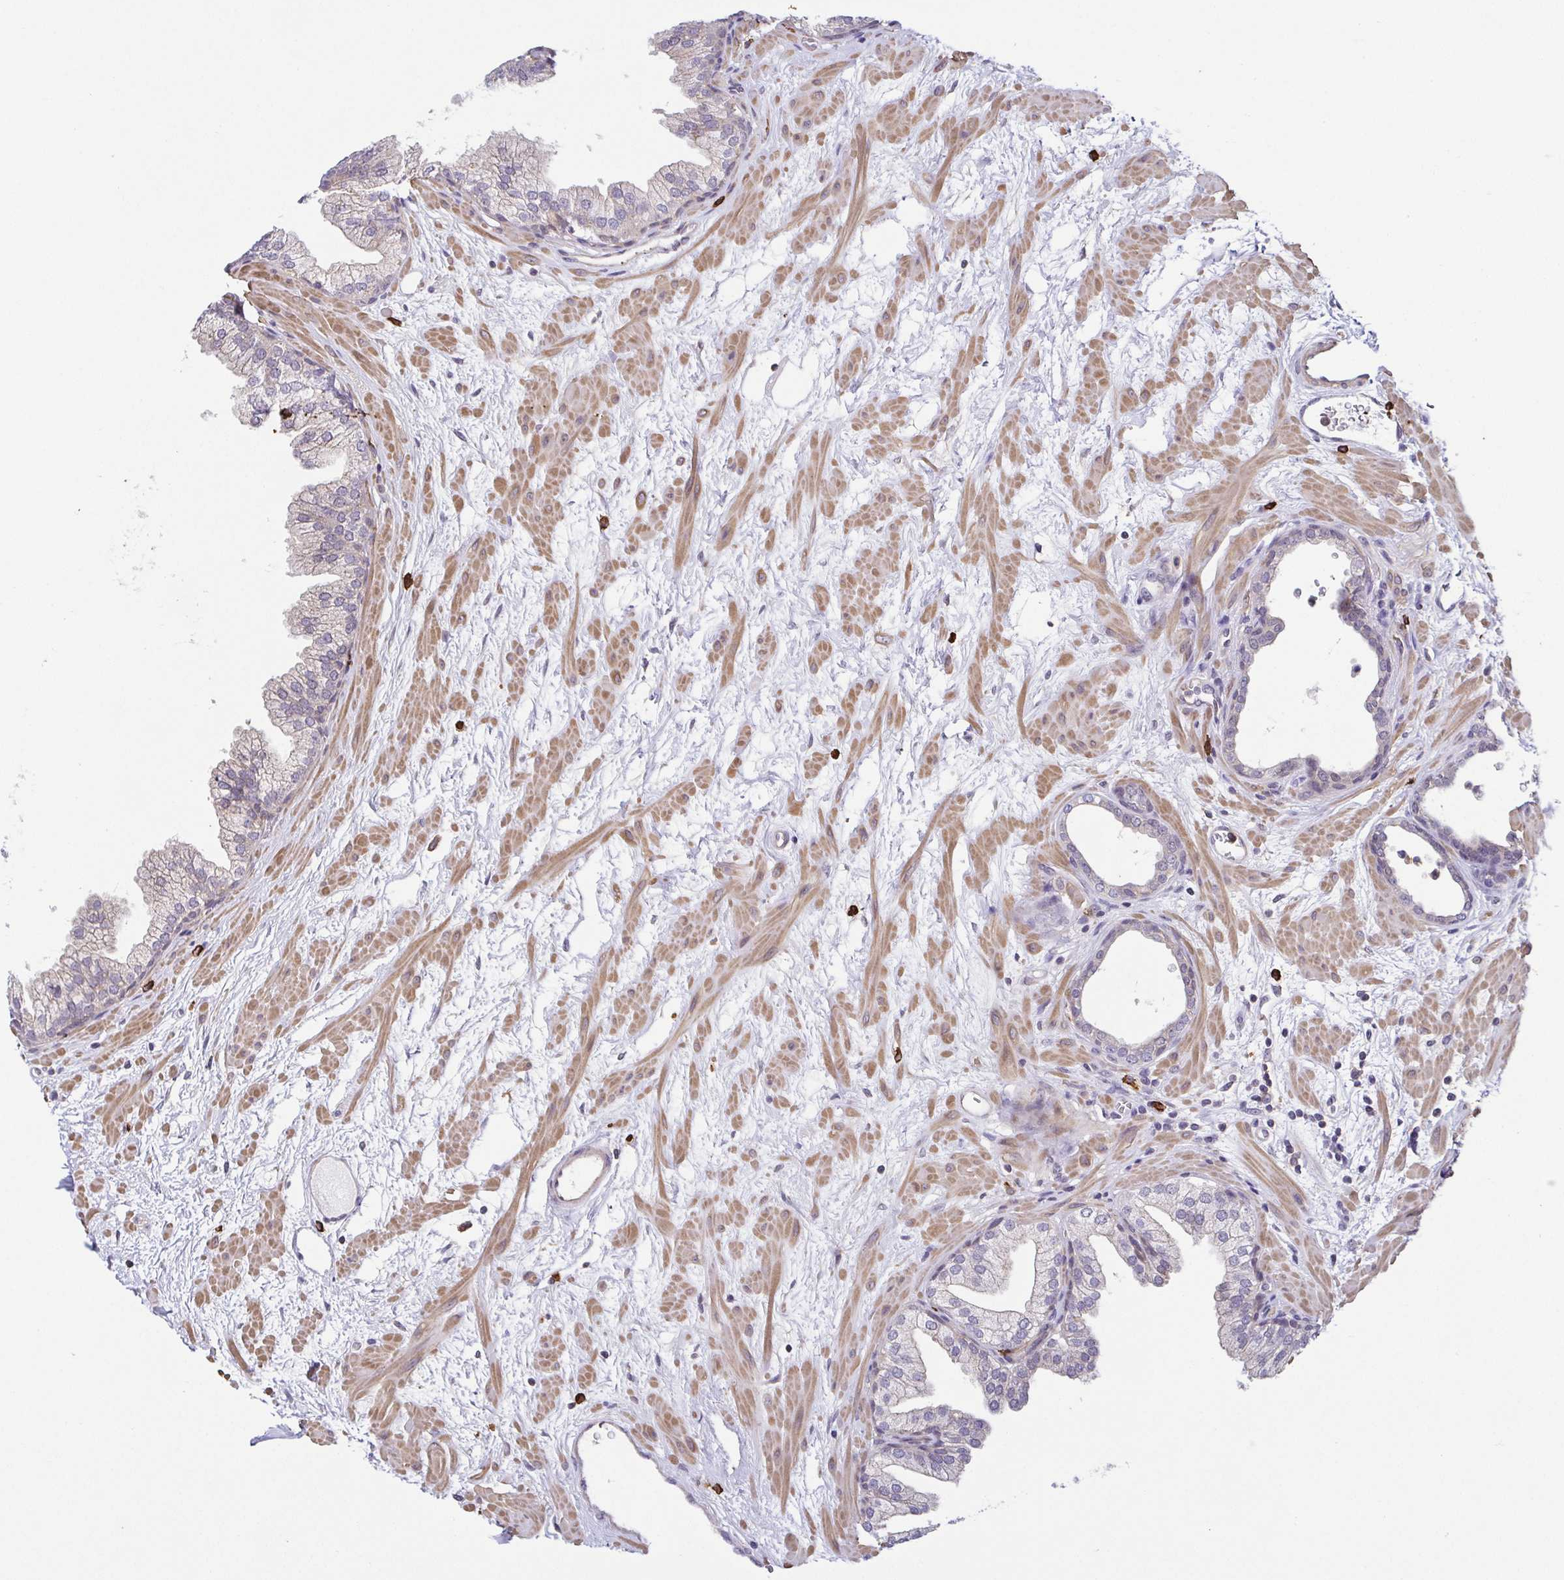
{"staining": {"intensity": "negative", "quantity": "none", "location": "none"}, "tissue": "prostate", "cell_type": "Glandular cells", "image_type": "normal", "snomed": [{"axis": "morphology", "description": "Normal tissue, NOS"}, {"axis": "topography", "description": "Prostate"}], "caption": "High magnification brightfield microscopy of normal prostate stained with DAB (3,3'-diaminobenzidine) (brown) and counterstained with hematoxylin (blue): glandular cells show no significant staining. (DAB (3,3'-diaminobenzidine) IHC with hematoxylin counter stain).", "gene": "PREPL", "patient": {"sex": "male", "age": 37}}